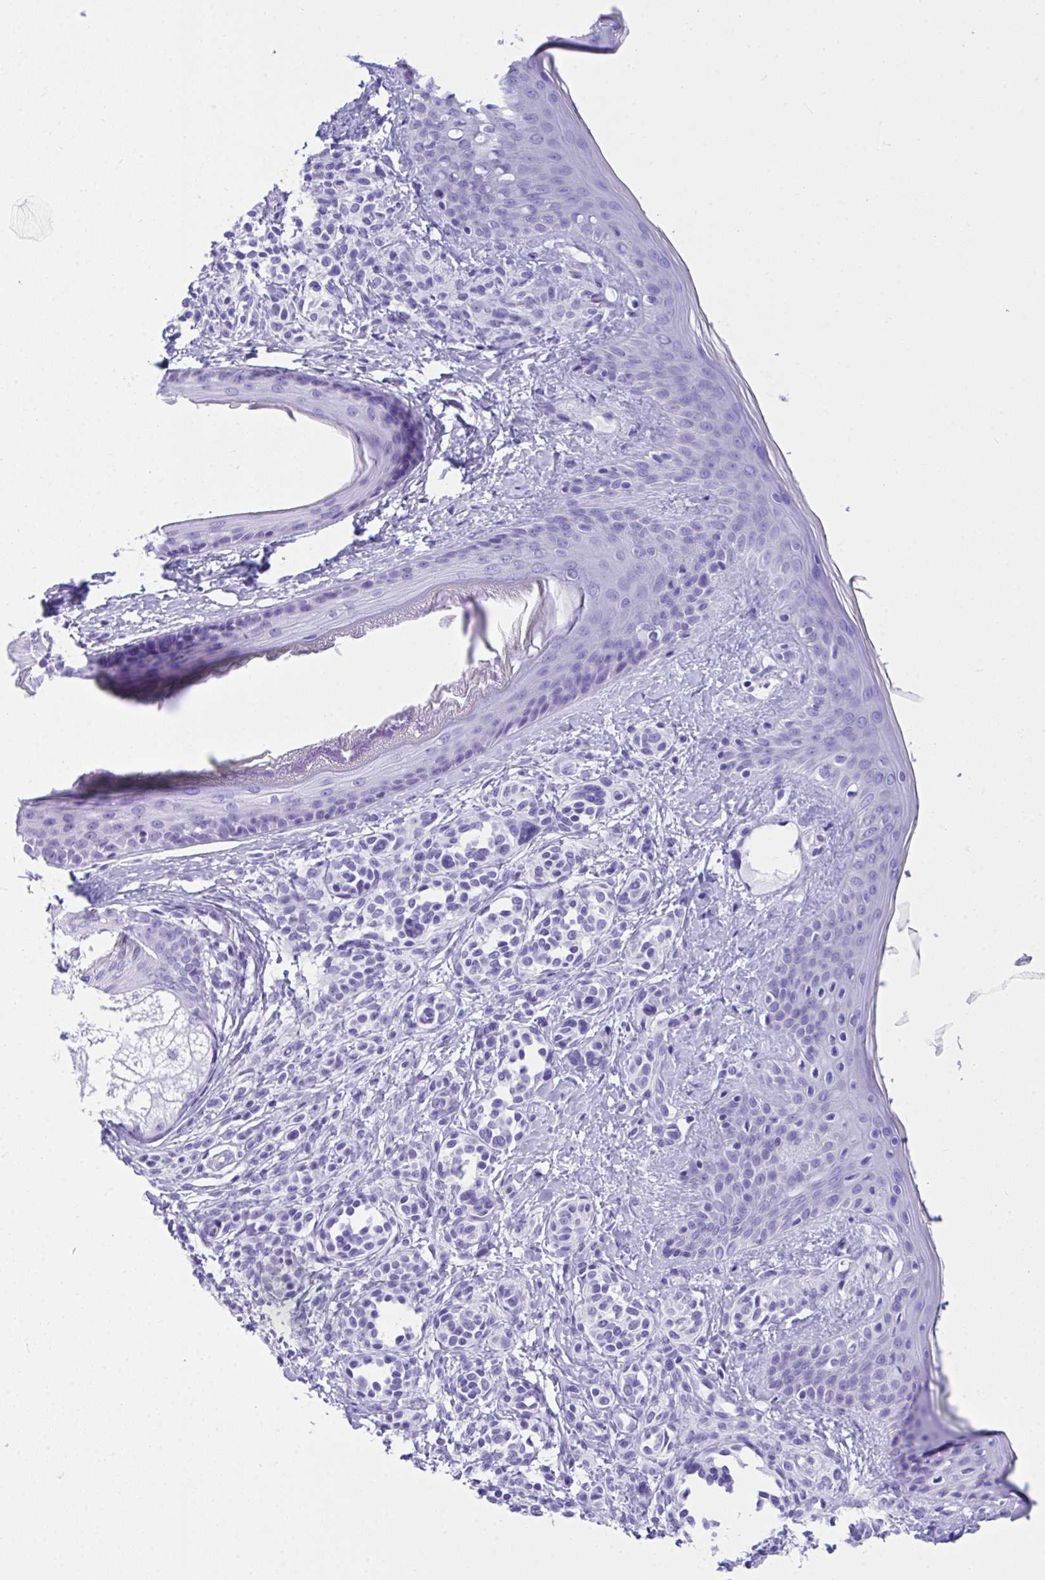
{"staining": {"intensity": "negative", "quantity": "none", "location": "none"}, "tissue": "skin", "cell_type": "Fibroblasts", "image_type": "normal", "snomed": [{"axis": "morphology", "description": "Normal tissue, NOS"}, {"axis": "topography", "description": "Skin"}], "caption": "DAB (3,3'-diaminobenzidine) immunohistochemical staining of unremarkable human skin exhibits no significant staining in fibroblasts.", "gene": "BEST4", "patient": {"sex": "male", "age": 16}}